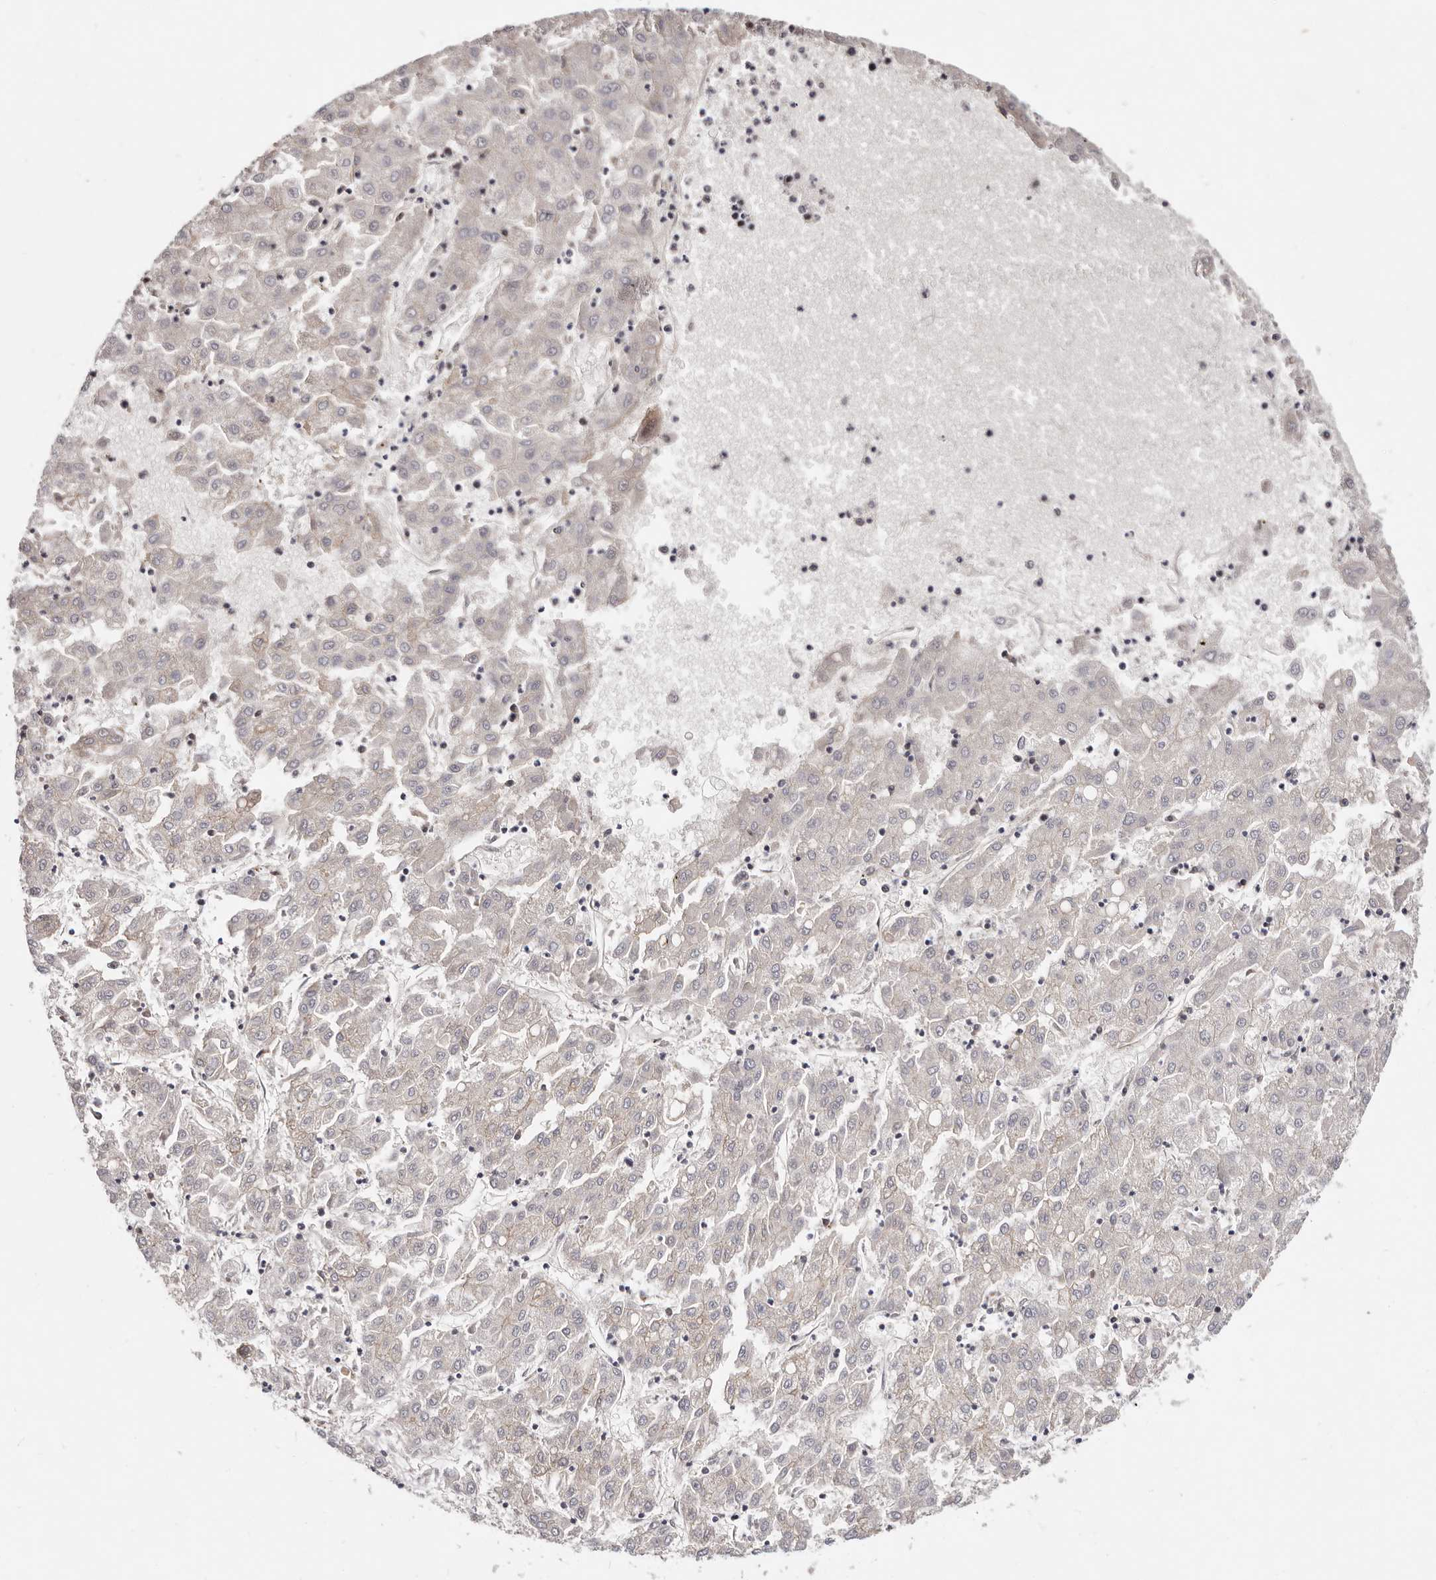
{"staining": {"intensity": "weak", "quantity": "<25%", "location": "cytoplasmic/membranous"}, "tissue": "liver cancer", "cell_type": "Tumor cells", "image_type": "cancer", "snomed": [{"axis": "morphology", "description": "Carcinoma, Hepatocellular, NOS"}, {"axis": "topography", "description": "Liver"}], "caption": "IHC of hepatocellular carcinoma (liver) displays no positivity in tumor cells. (DAB (3,3'-diaminobenzidine) immunohistochemistry (IHC), high magnification).", "gene": "EPHX3", "patient": {"sex": "male", "age": 72}}